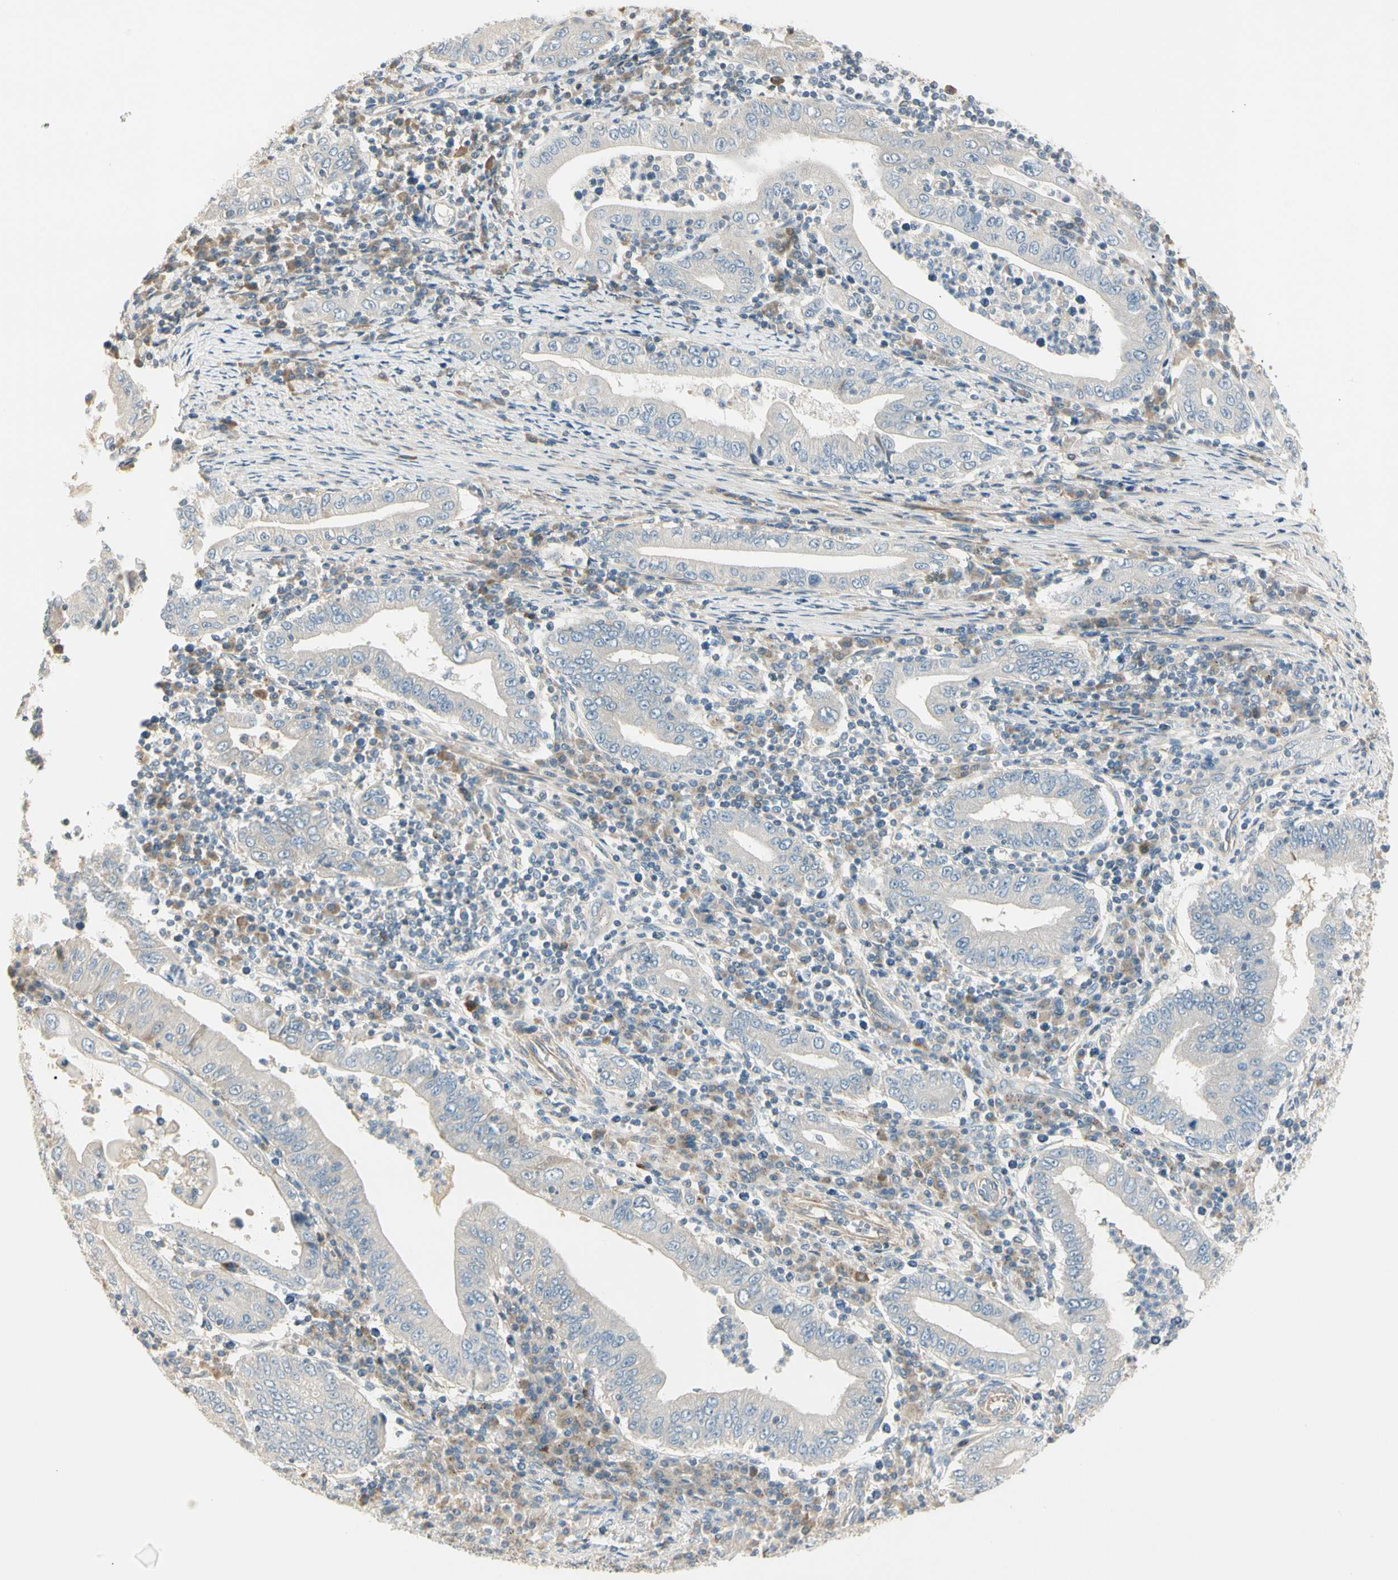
{"staining": {"intensity": "negative", "quantity": "none", "location": "none"}, "tissue": "stomach cancer", "cell_type": "Tumor cells", "image_type": "cancer", "snomed": [{"axis": "morphology", "description": "Normal tissue, NOS"}, {"axis": "morphology", "description": "Adenocarcinoma, NOS"}, {"axis": "topography", "description": "Esophagus"}, {"axis": "topography", "description": "Stomach, upper"}, {"axis": "topography", "description": "Peripheral nerve tissue"}], "caption": "IHC of stomach adenocarcinoma reveals no staining in tumor cells. (DAB (3,3'-diaminobenzidine) immunohistochemistry (IHC) with hematoxylin counter stain).", "gene": "ADGRA3", "patient": {"sex": "male", "age": 62}}